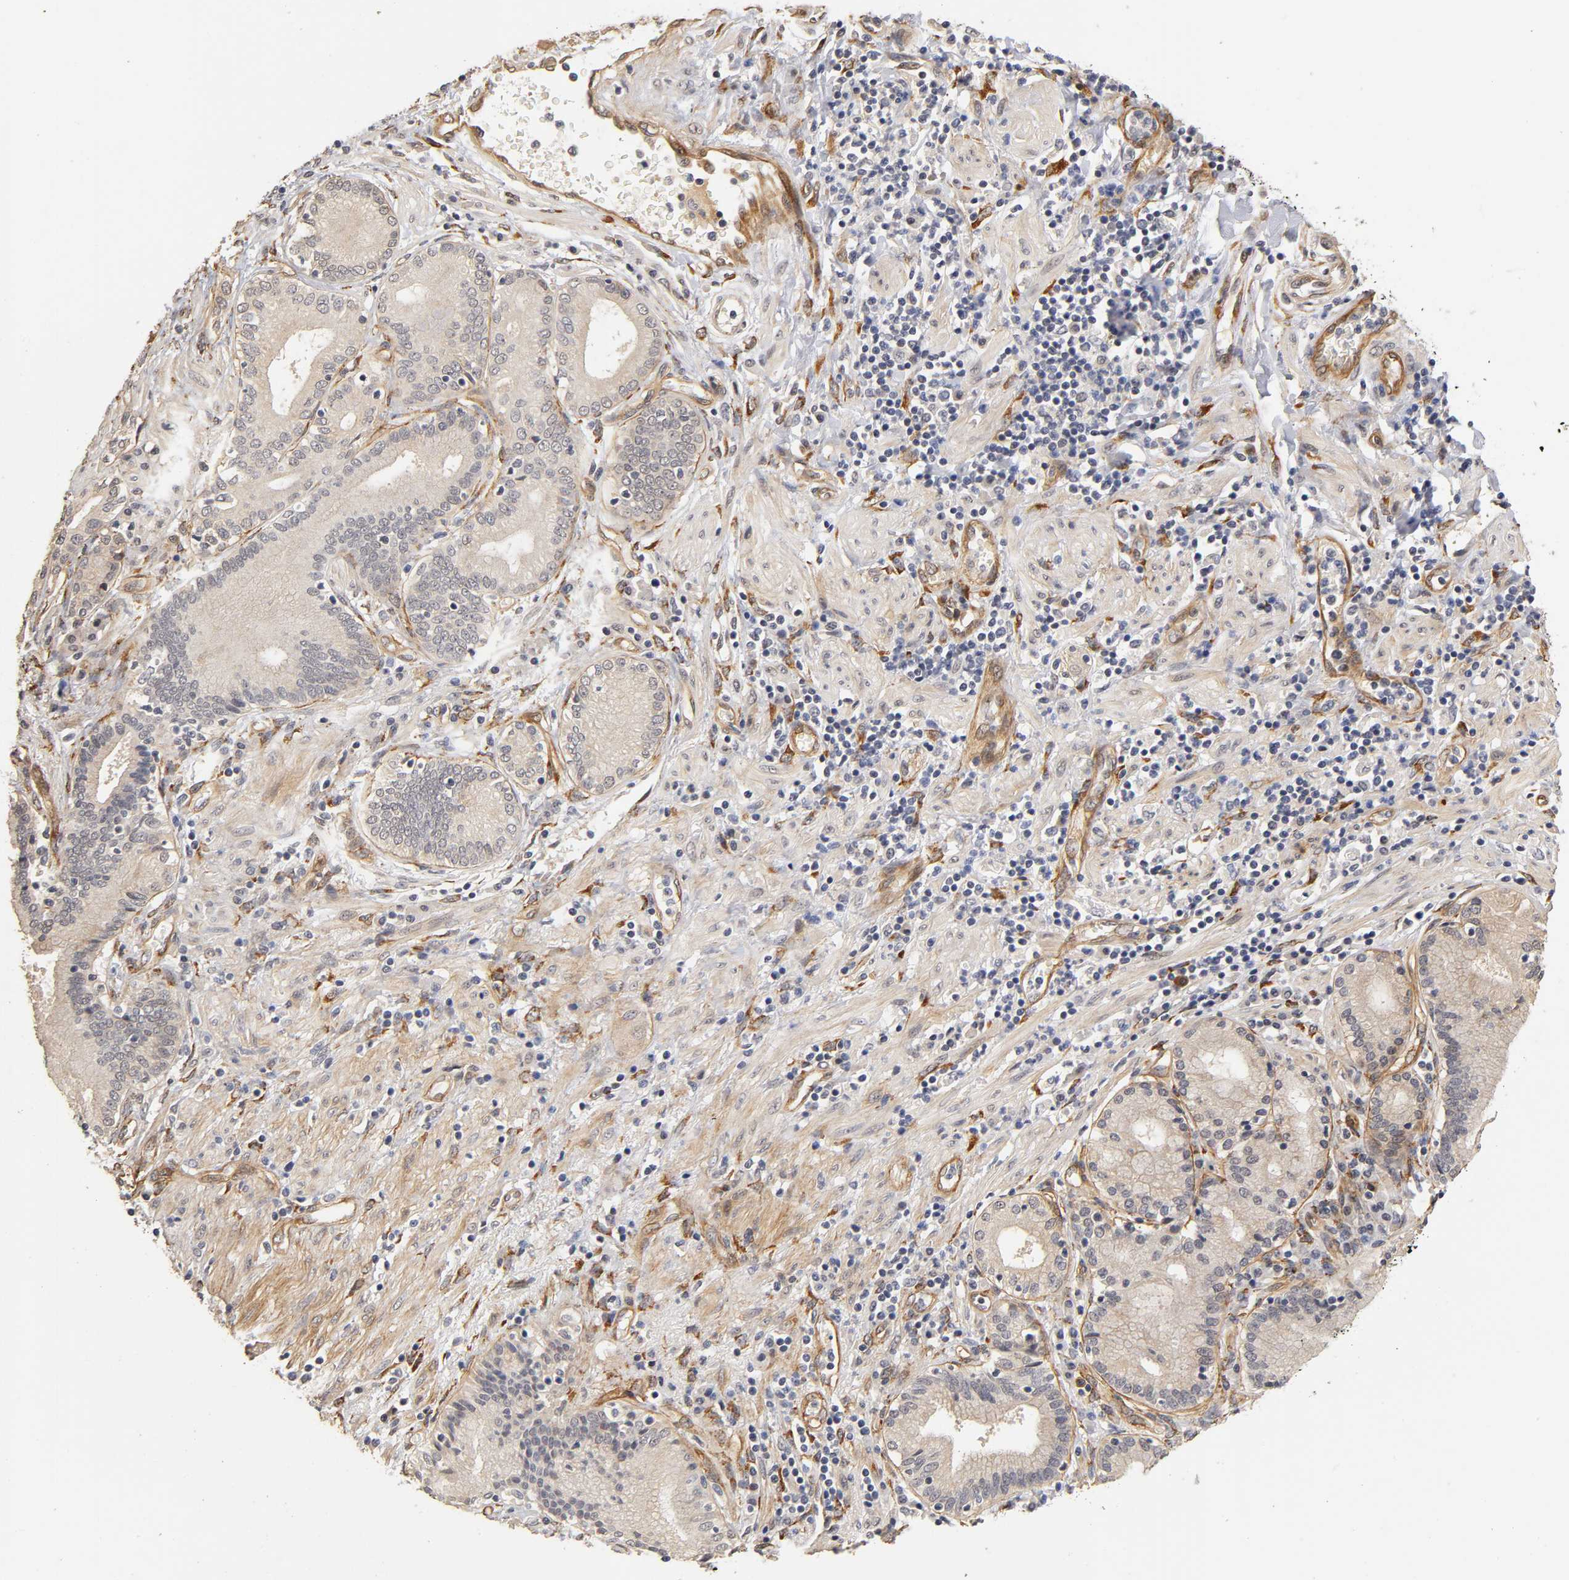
{"staining": {"intensity": "weak", "quantity": "<25%", "location": "cytoplasmic/membranous"}, "tissue": "pancreatic cancer", "cell_type": "Tumor cells", "image_type": "cancer", "snomed": [{"axis": "morphology", "description": "Adenocarcinoma, NOS"}, {"axis": "topography", "description": "Pancreas"}], "caption": "Human adenocarcinoma (pancreatic) stained for a protein using immunohistochemistry (IHC) reveals no staining in tumor cells.", "gene": "LAMB1", "patient": {"sex": "female", "age": 48}}